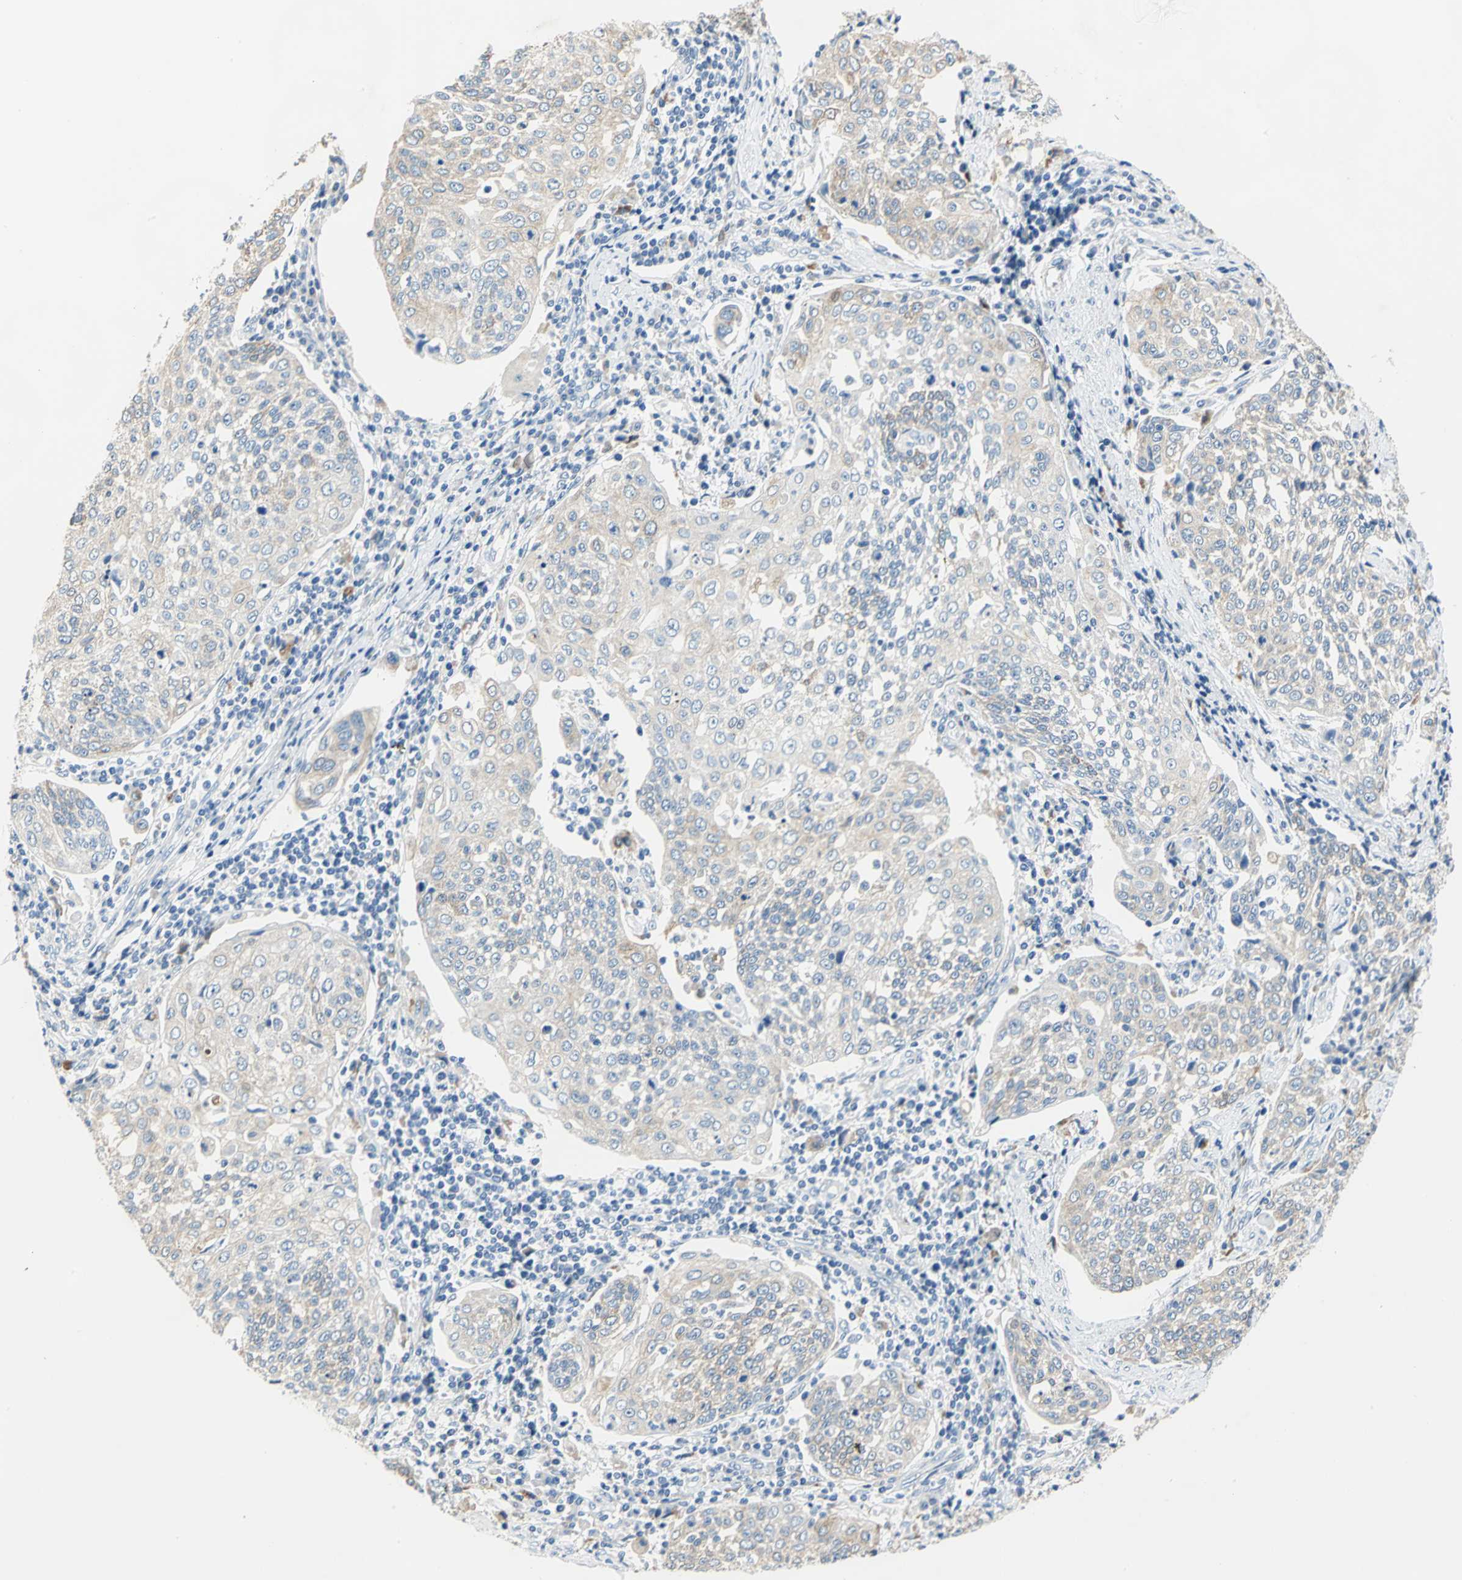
{"staining": {"intensity": "weak", "quantity": ">75%", "location": "cytoplasmic/membranous"}, "tissue": "cervical cancer", "cell_type": "Tumor cells", "image_type": "cancer", "snomed": [{"axis": "morphology", "description": "Squamous cell carcinoma, NOS"}, {"axis": "topography", "description": "Cervix"}], "caption": "Squamous cell carcinoma (cervical) stained with a brown dye demonstrates weak cytoplasmic/membranous positive staining in approximately >75% of tumor cells.", "gene": "RASD2", "patient": {"sex": "female", "age": 34}}